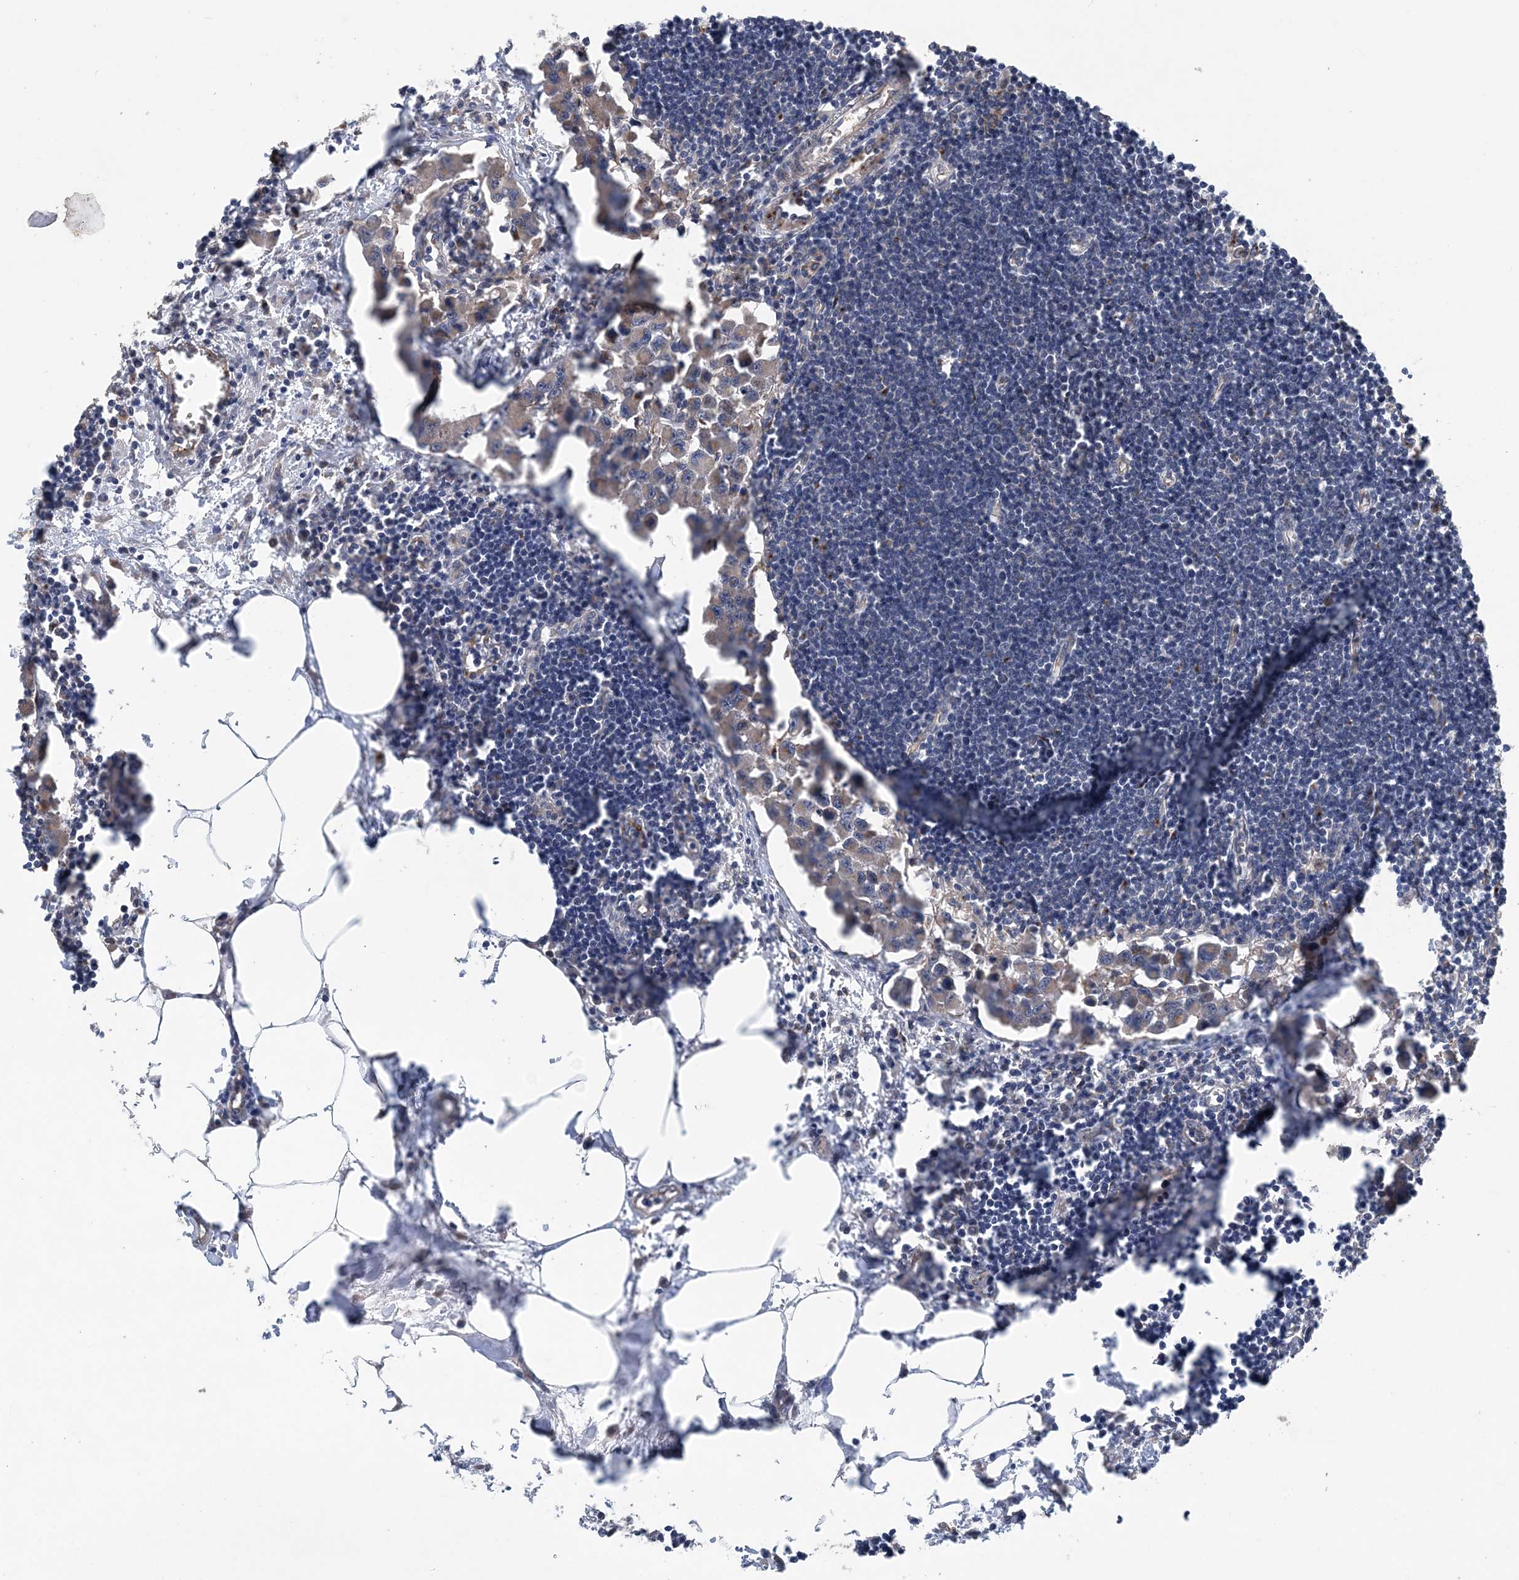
{"staining": {"intensity": "moderate", "quantity": "<25%", "location": "cytoplasmic/membranous"}, "tissue": "lymph node", "cell_type": "Non-germinal center cells", "image_type": "normal", "snomed": [{"axis": "morphology", "description": "Normal tissue, NOS"}, {"axis": "morphology", "description": "Malignant melanoma, Metastatic site"}, {"axis": "topography", "description": "Lymph node"}], "caption": "Normal lymph node exhibits moderate cytoplasmic/membranous positivity in approximately <25% of non-germinal center cells The staining was performed using DAB (3,3'-diaminobenzidine), with brown indicating positive protein expression. Nuclei are stained blue with hematoxylin..", "gene": "PTTG1IP", "patient": {"sex": "male", "age": 41}}